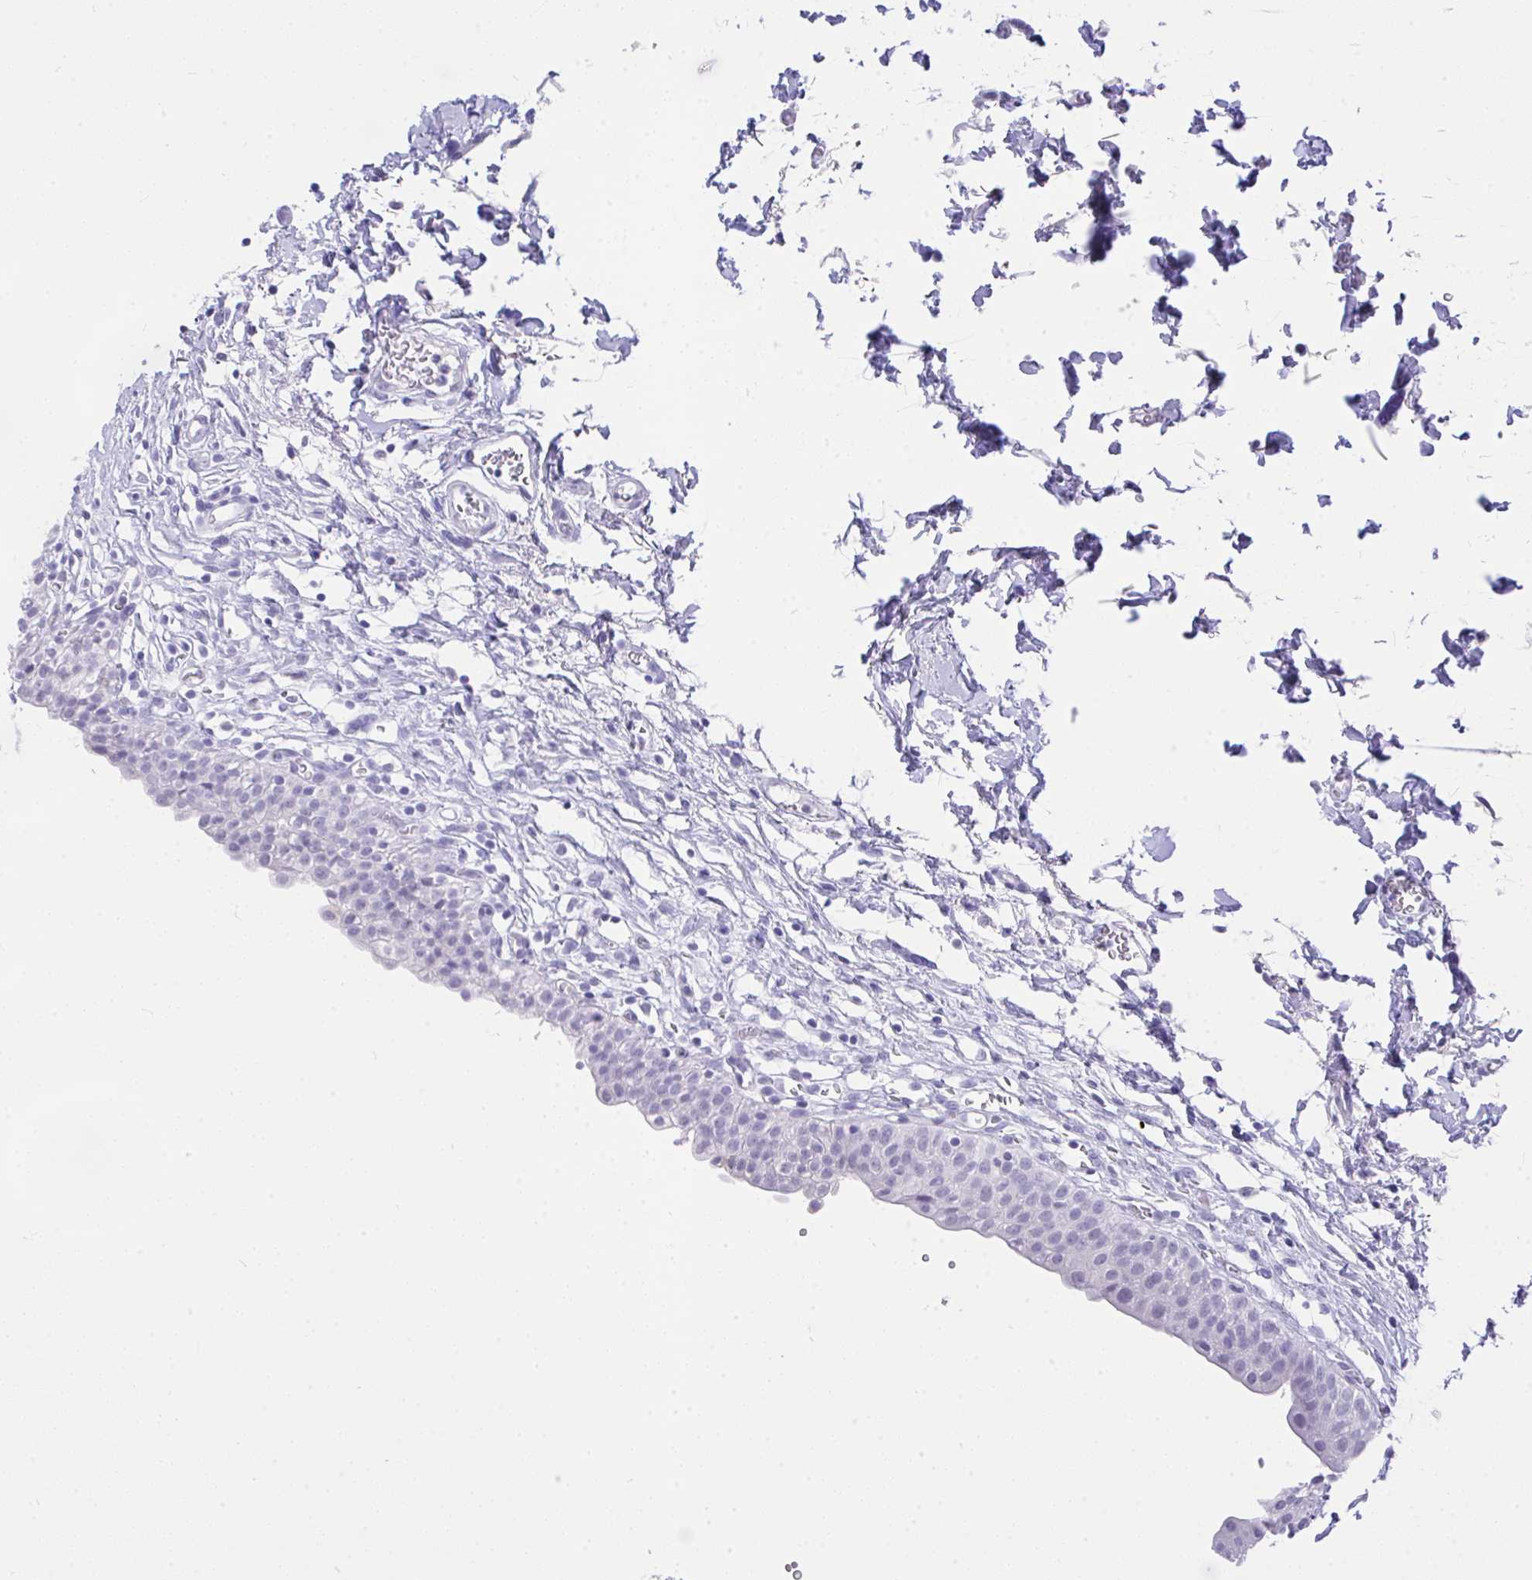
{"staining": {"intensity": "negative", "quantity": "none", "location": "none"}, "tissue": "urinary bladder", "cell_type": "Urothelial cells", "image_type": "normal", "snomed": [{"axis": "morphology", "description": "Normal tissue, NOS"}, {"axis": "topography", "description": "Urinary bladder"}, {"axis": "topography", "description": "Peripheral nerve tissue"}], "caption": "This is a histopathology image of IHC staining of unremarkable urinary bladder, which shows no positivity in urothelial cells. (DAB immunohistochemistry (IHC) with hematoxylin counter stain).", "gene": "MS4A12", "patient": {"sex": "male", "age": 55}}